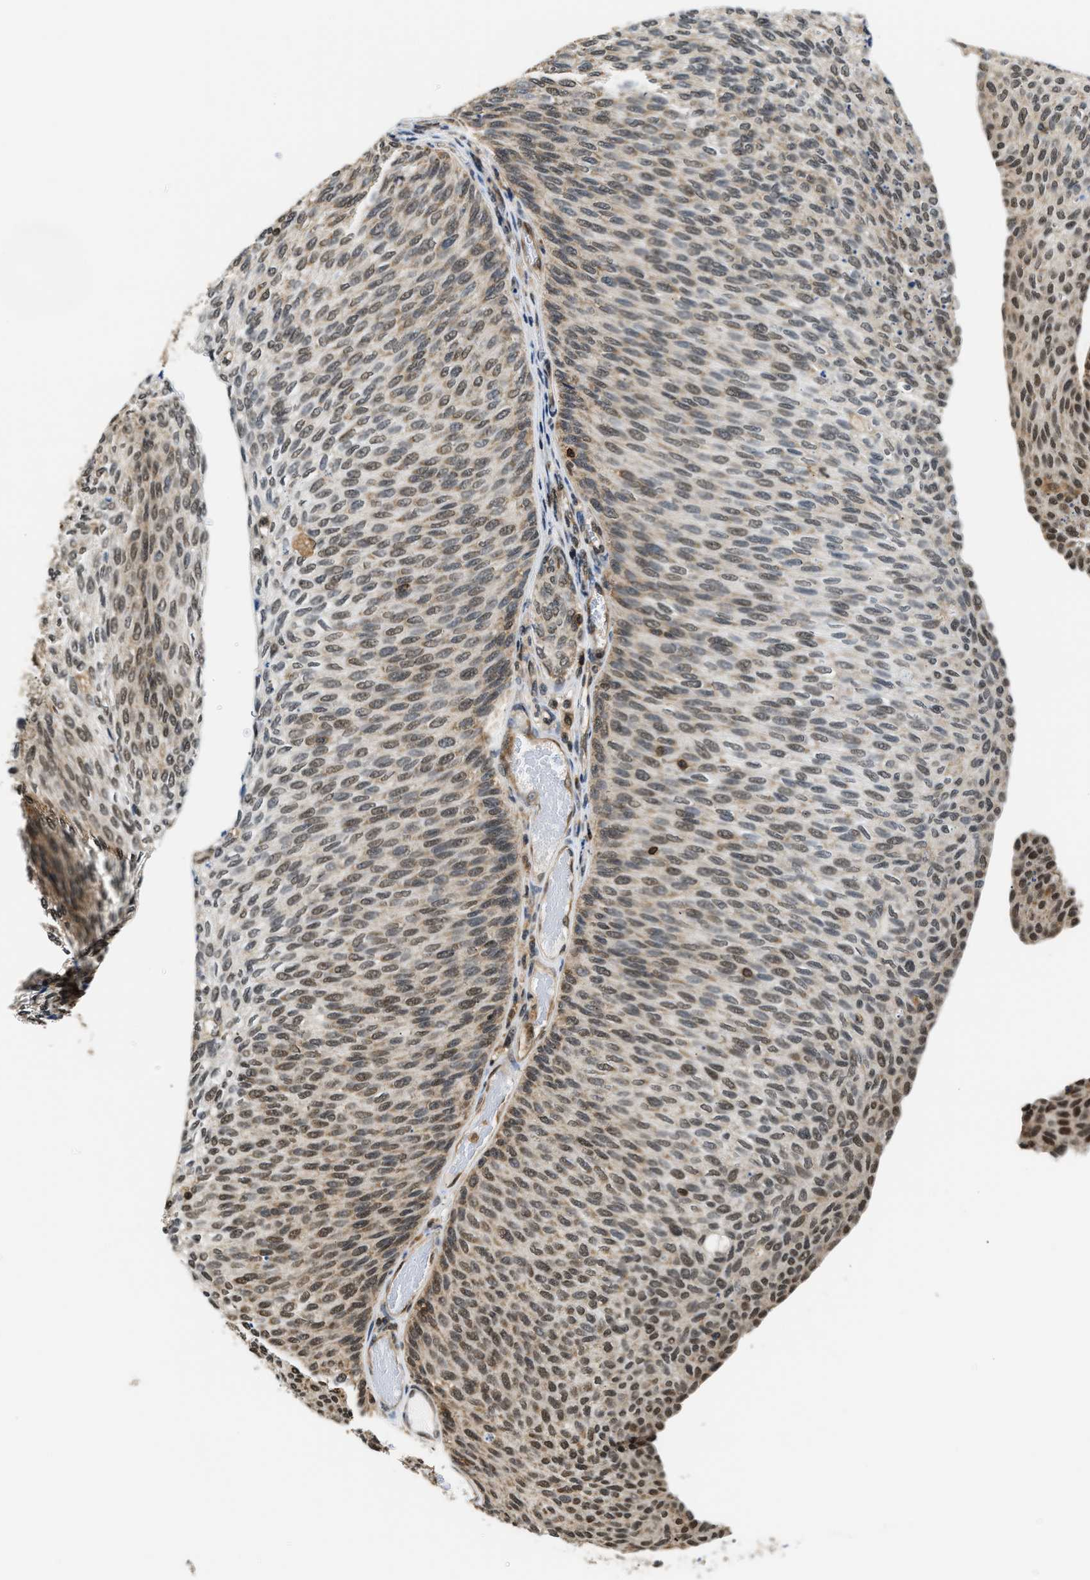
{"staining": {"intensity": "moderate", "quantity": "25%-75%", "location": "nuclear"}, "tissue": "urothelial cancer", "cell_type": "Tumor cells", "image_type": "cancer", "snomed": [{"axis": "morphology", "description": "Urothelial carcinoma, Low grade"}, {"axis": "topography", "description": "Urinary bladder"}], "caption": "Urothelial cancer stained with immunohistochemistry reveals moderate nuclear staining in approximately 25%-75% of tumor cells. The staining was performed using DAB (3,3'-diaminobenzidine) to visualize the protein expression in brown, while the nuclei were stained in blue with hematoxylin (Magnification: 20x).", "gene": "STK10", "patient": {"sex": "female", "age": 79}}